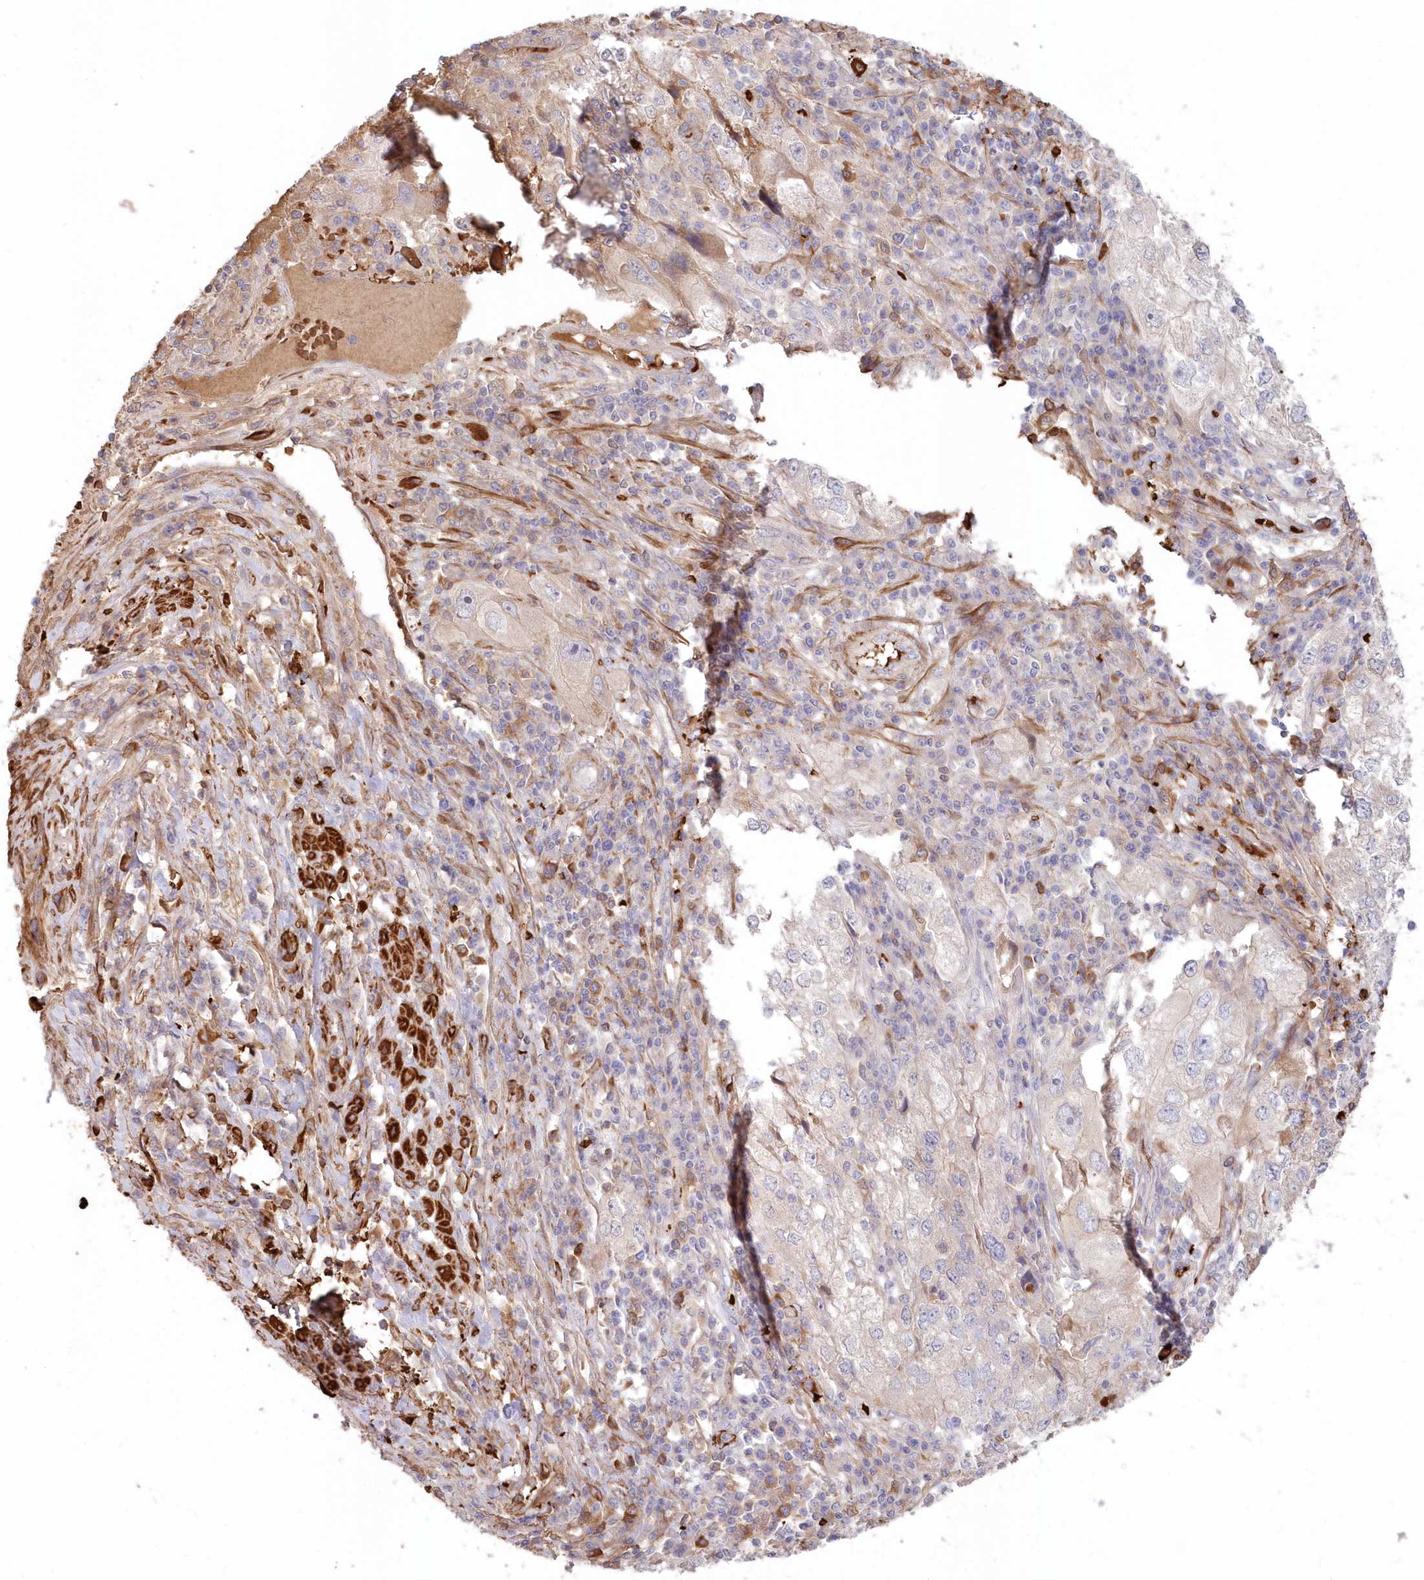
{"staining": {"intensity": "negative", "quantity": "none", "location": "none"}, "tissue": "endometrial cancer", "cell_type": "Tumor cells", "image_type": "cancer", "snomed": [{"axis": "morphology", "description": "Adenocarcinoma, NOS"}, {"axis": "topography", "description": "Endometrium"}], "caption": "Protein analysis of endometrial cancer reveals no significant staining in tumor cells.", "gene": "SERINC1", "patient": {"sex": "female", "age": 49}}